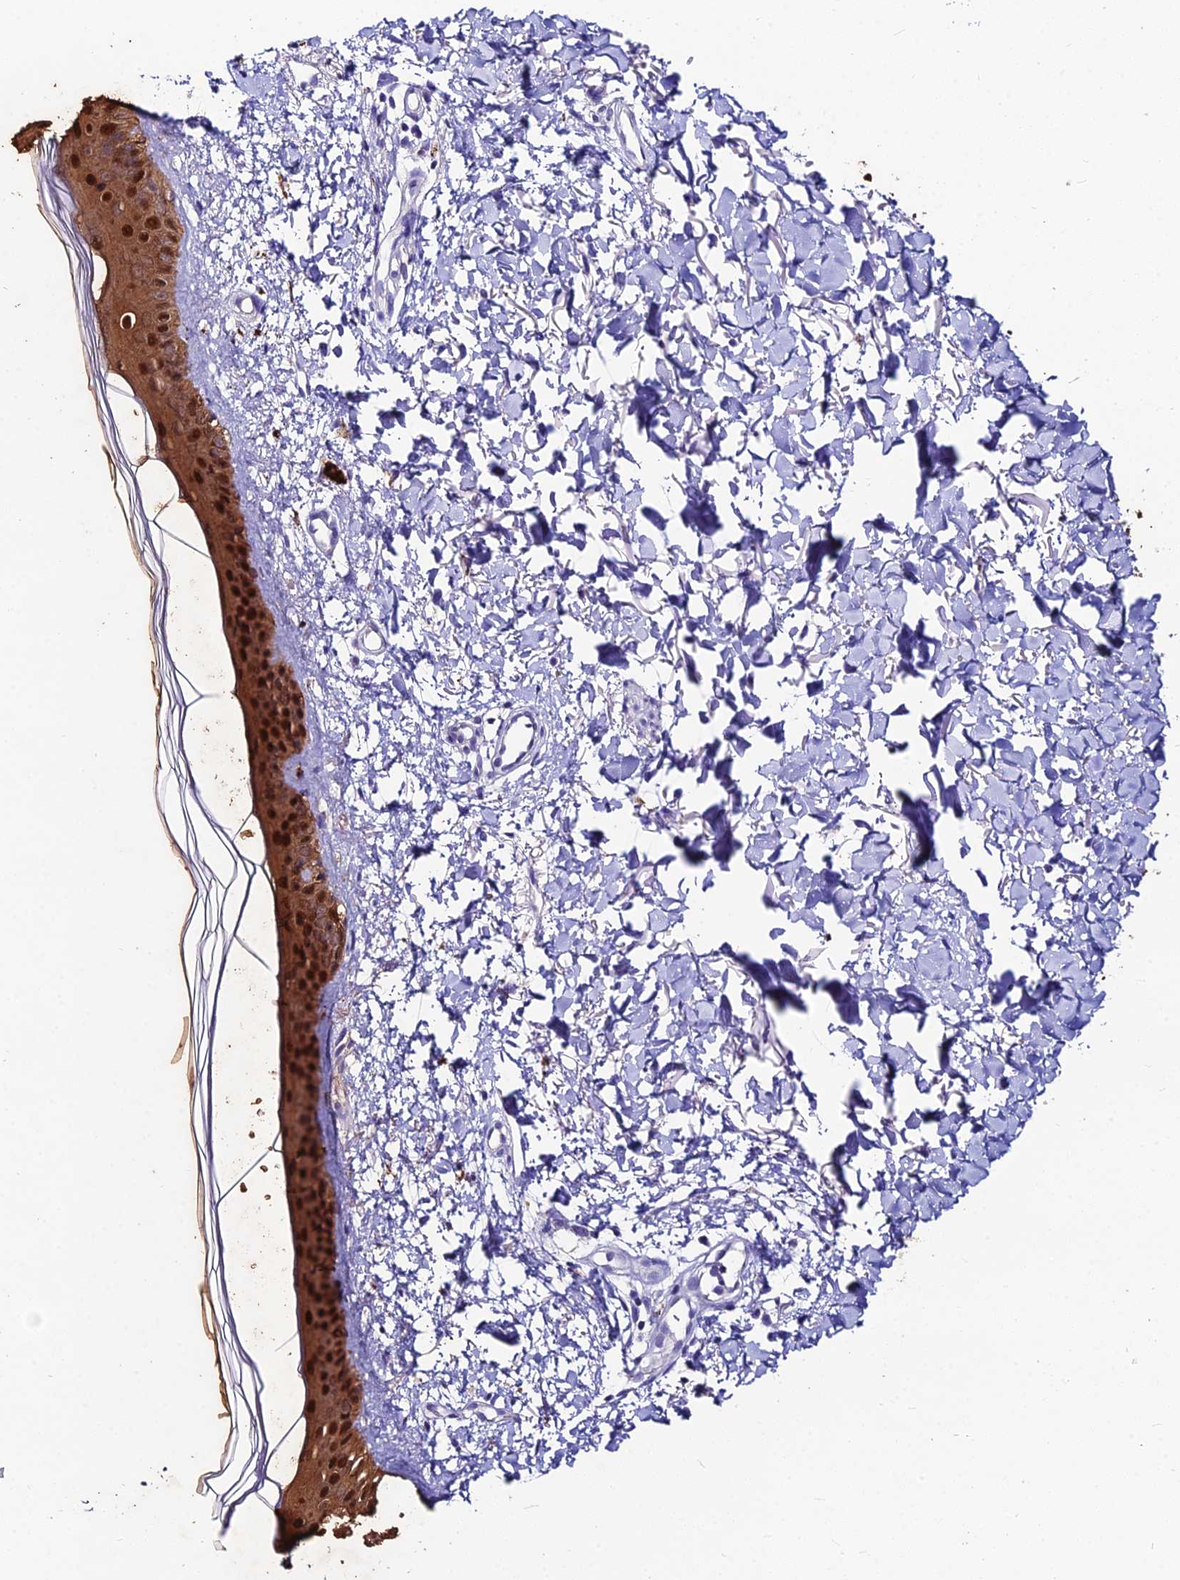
{"staining": {"intensity": "negative", "quantity": "none", "location": "none"}, "tissue": "skin", "cell_type": "Fibroblasts", "image_type": "normal", "snomed": [{"axis": "morphology", "description": "Normal tissue, NOS"}, {"axis": "topography", "description": "Skin"}], "caption": "Immunohistochemistry histopathology image of normal skin: human skin stained with DAB (3,3'-diaminobenzidine) shows no significant protein expression in fibroblasts. (Stains: DAB (3,3'-diaminobenzidine) immunohistochemistry with hematoxylin counter stain, Microscopy: brightfield microscopy at high magnification).", "gene": "LGALS7", "patient": {"sex": "female", "age": 58}}